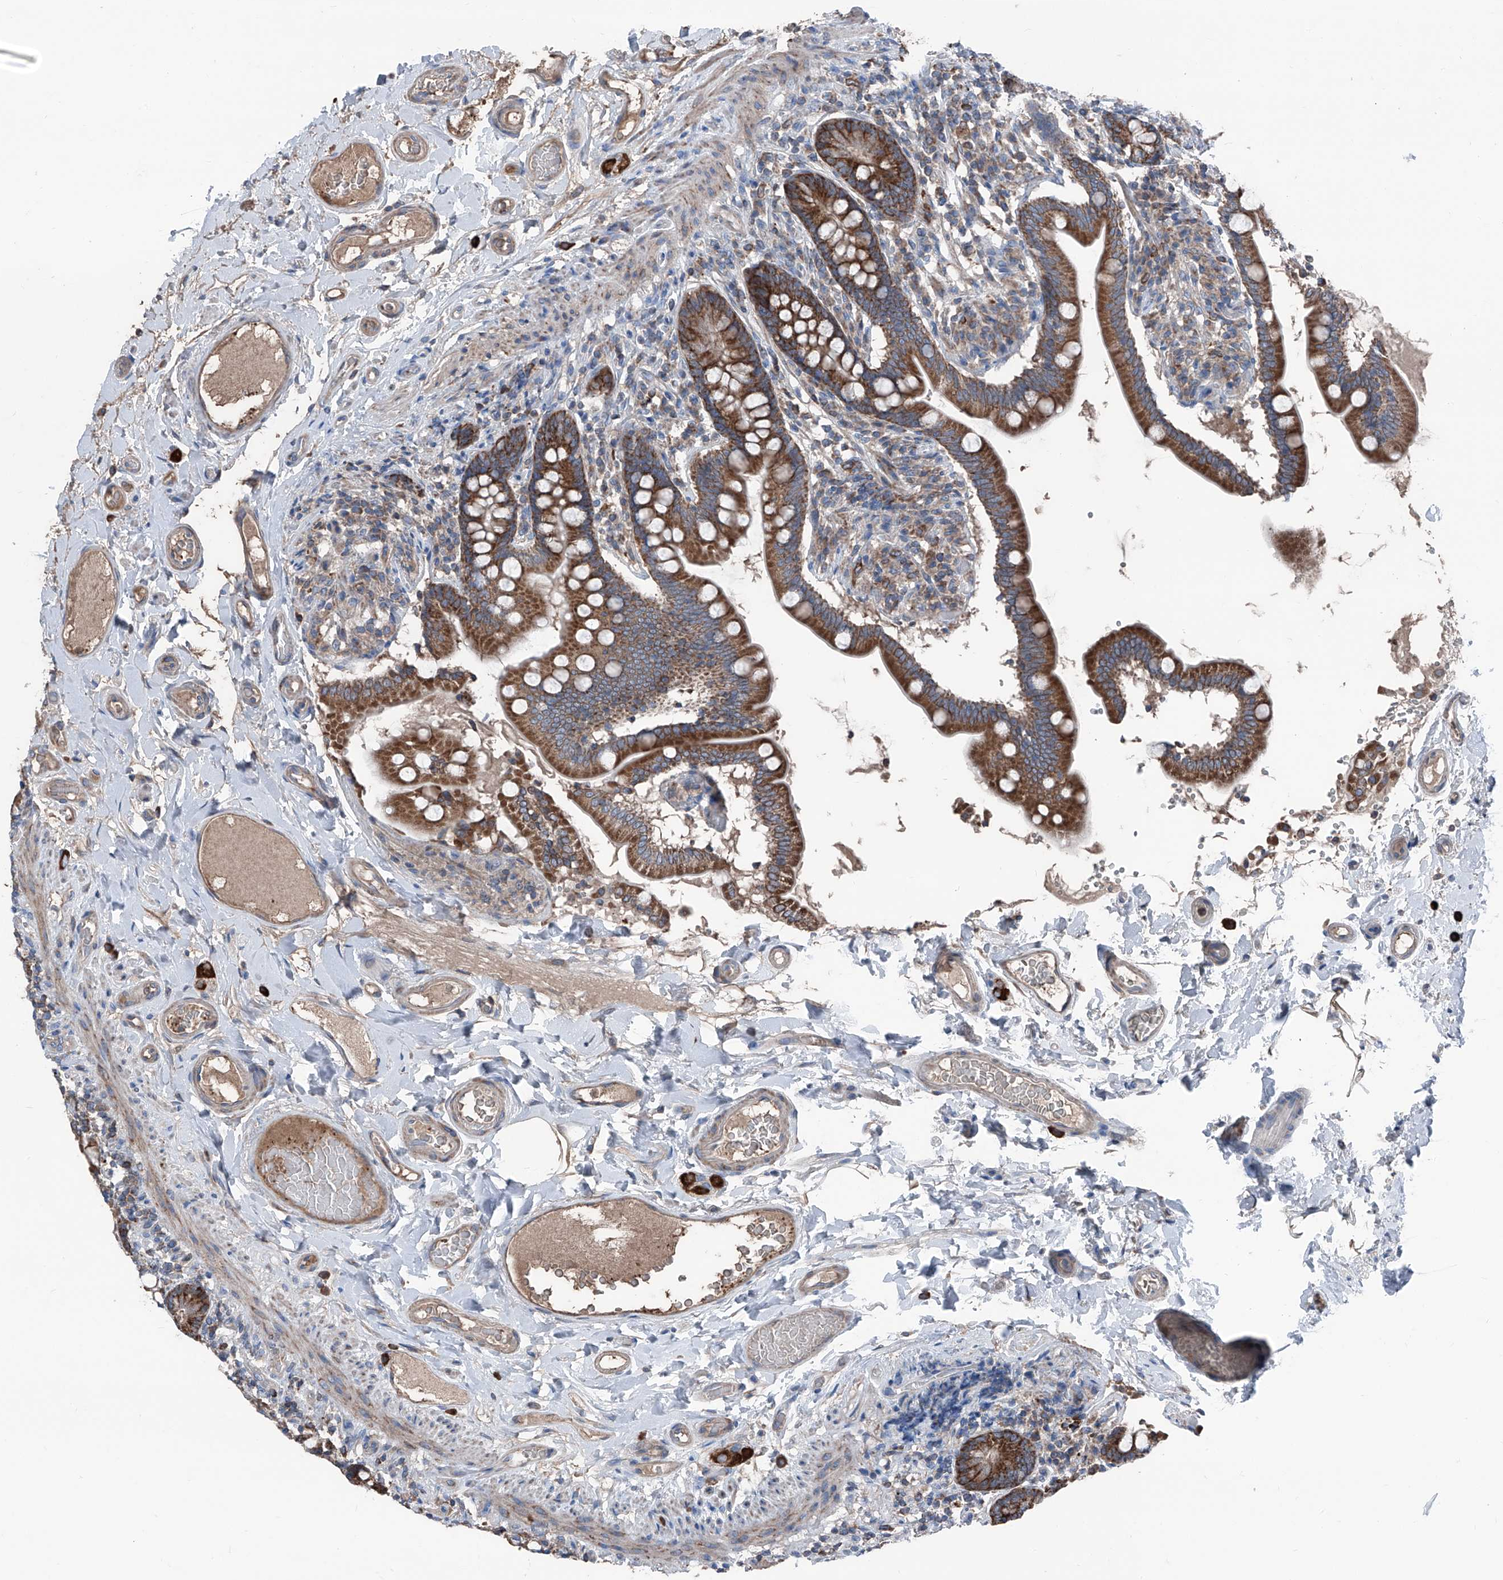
{"staining": {"intensity": "strong", "quantity": ">75%", "location": "cytoplasmic/membranous"}, "tissue": "small intestine", "cell_type": "Glandular cells", "image_type": "normal", "snomed": [{"axis": "morphology", "description": "Normal tissue, NOS"}, {"axis": "topography", "description": "Small intestine"}], "caption": "Immunohistochemistry histopathology image of benign small intestine: human small intestine stained using immunohistochemistry (IHC) demonstrates high levels of strong protein expression localized specifically in the cytoplasmic/membranous of glandular cells, appearing as a cytoplasmic/membranous brown color.", "gene": "GPAT3", "patient": {"sex": "female", "age": 64}}